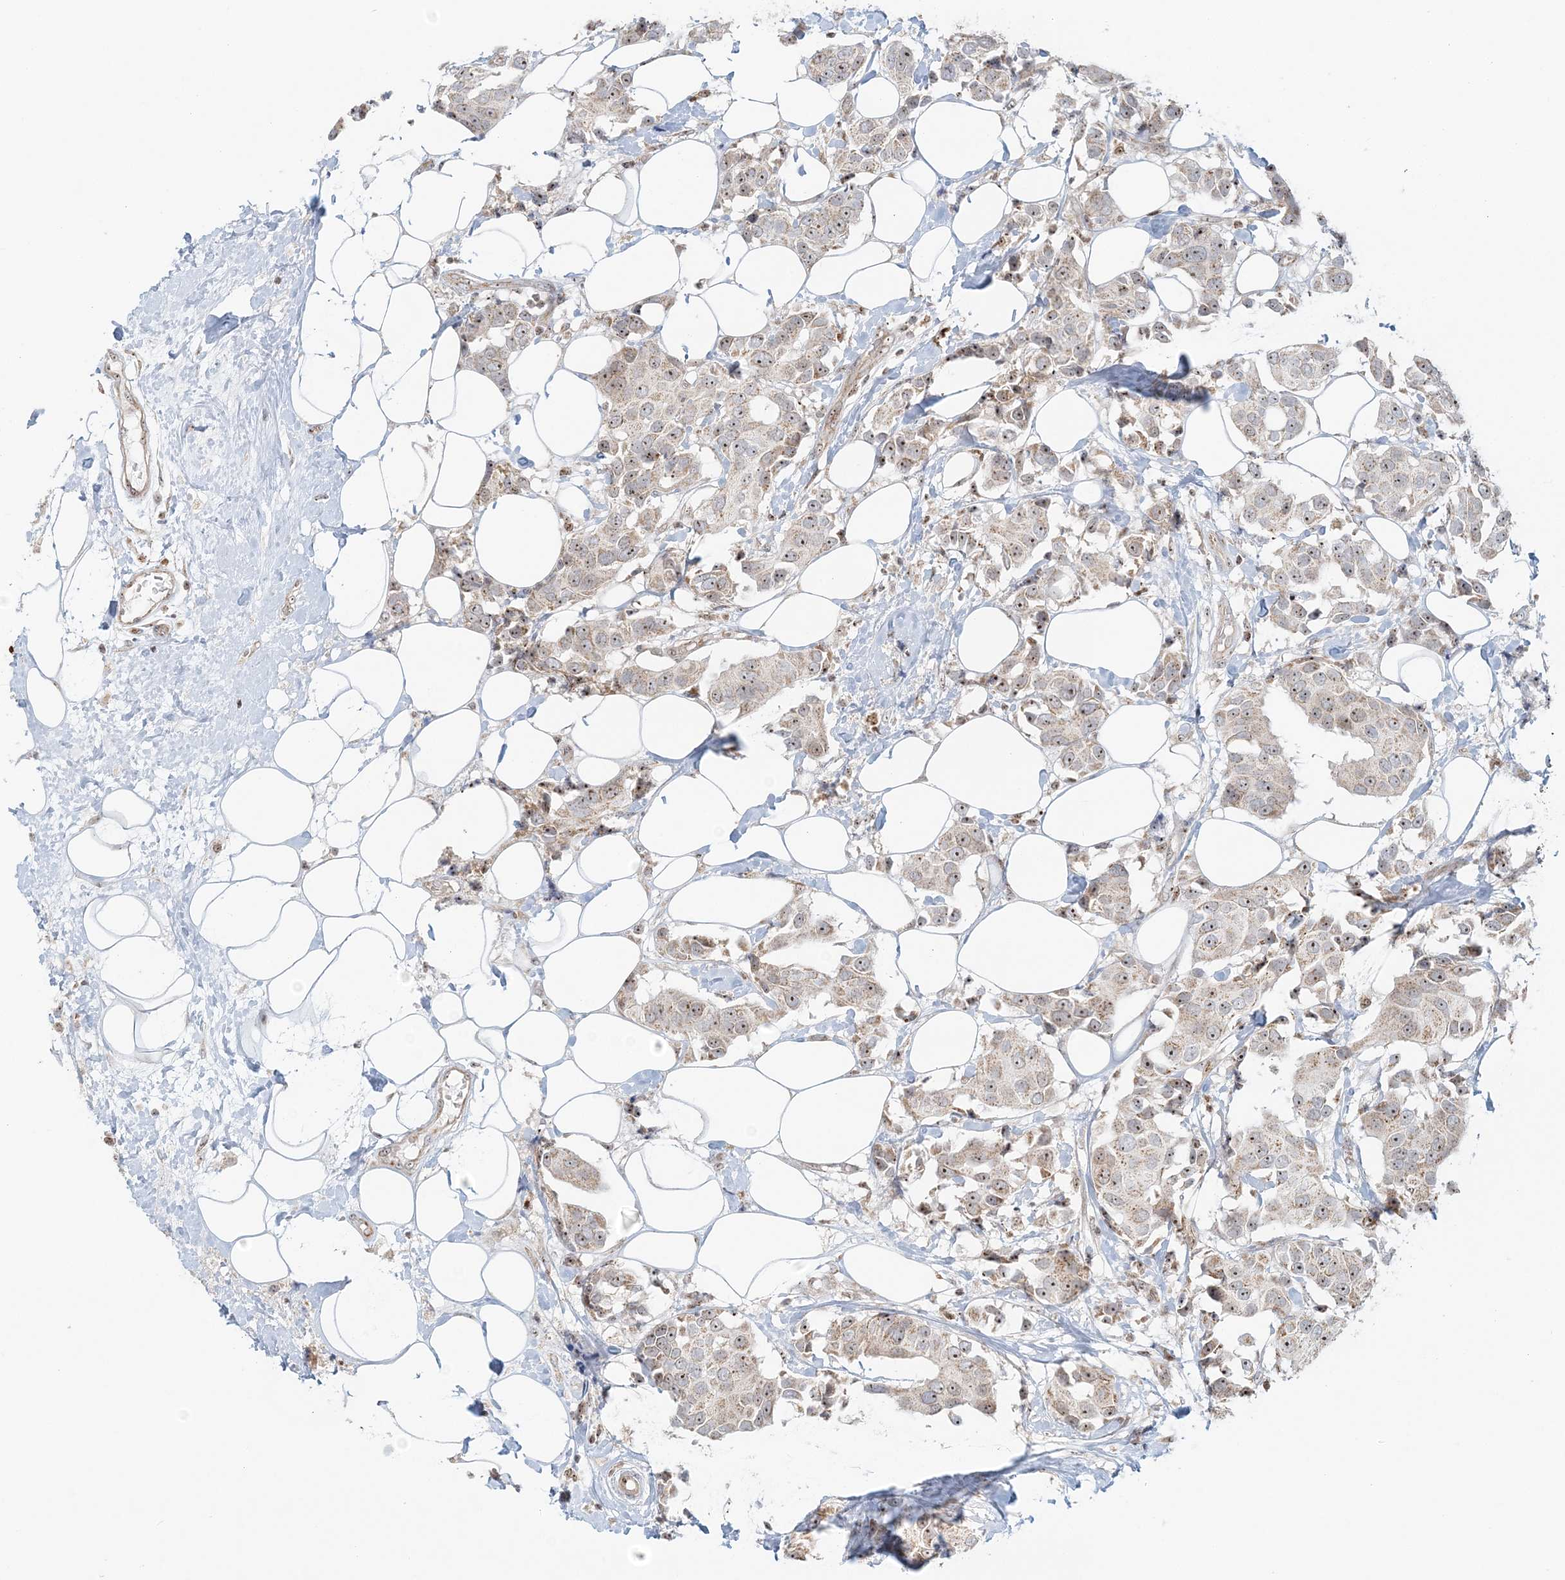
{"staining": {"intensity": "weak", "quantity": ">75%", "location": "cytoplasmic/membranous,nuclear"}, "tissue": "breast cancer", "cell_type": "Tumor cells", "image_type": "cancer", "snomed": [{"axis": "morphology", "description": "Normal tissue, NOS"}, {"axis": "morphology", "description": "Duct carcinoma"}, {"axis": "topography", "description": "Breast"}], "caption": "Tumor cells demonstrate weak cytoplasmic/membranous and nuclear staining in approximately >75% of cells in breast intraductal carcinoma. Ihc stains the protein of interest in brown and the nuclei are stained blue.", "gene": "UBE2F", "patient": {"sex": "female", "age": 39}}